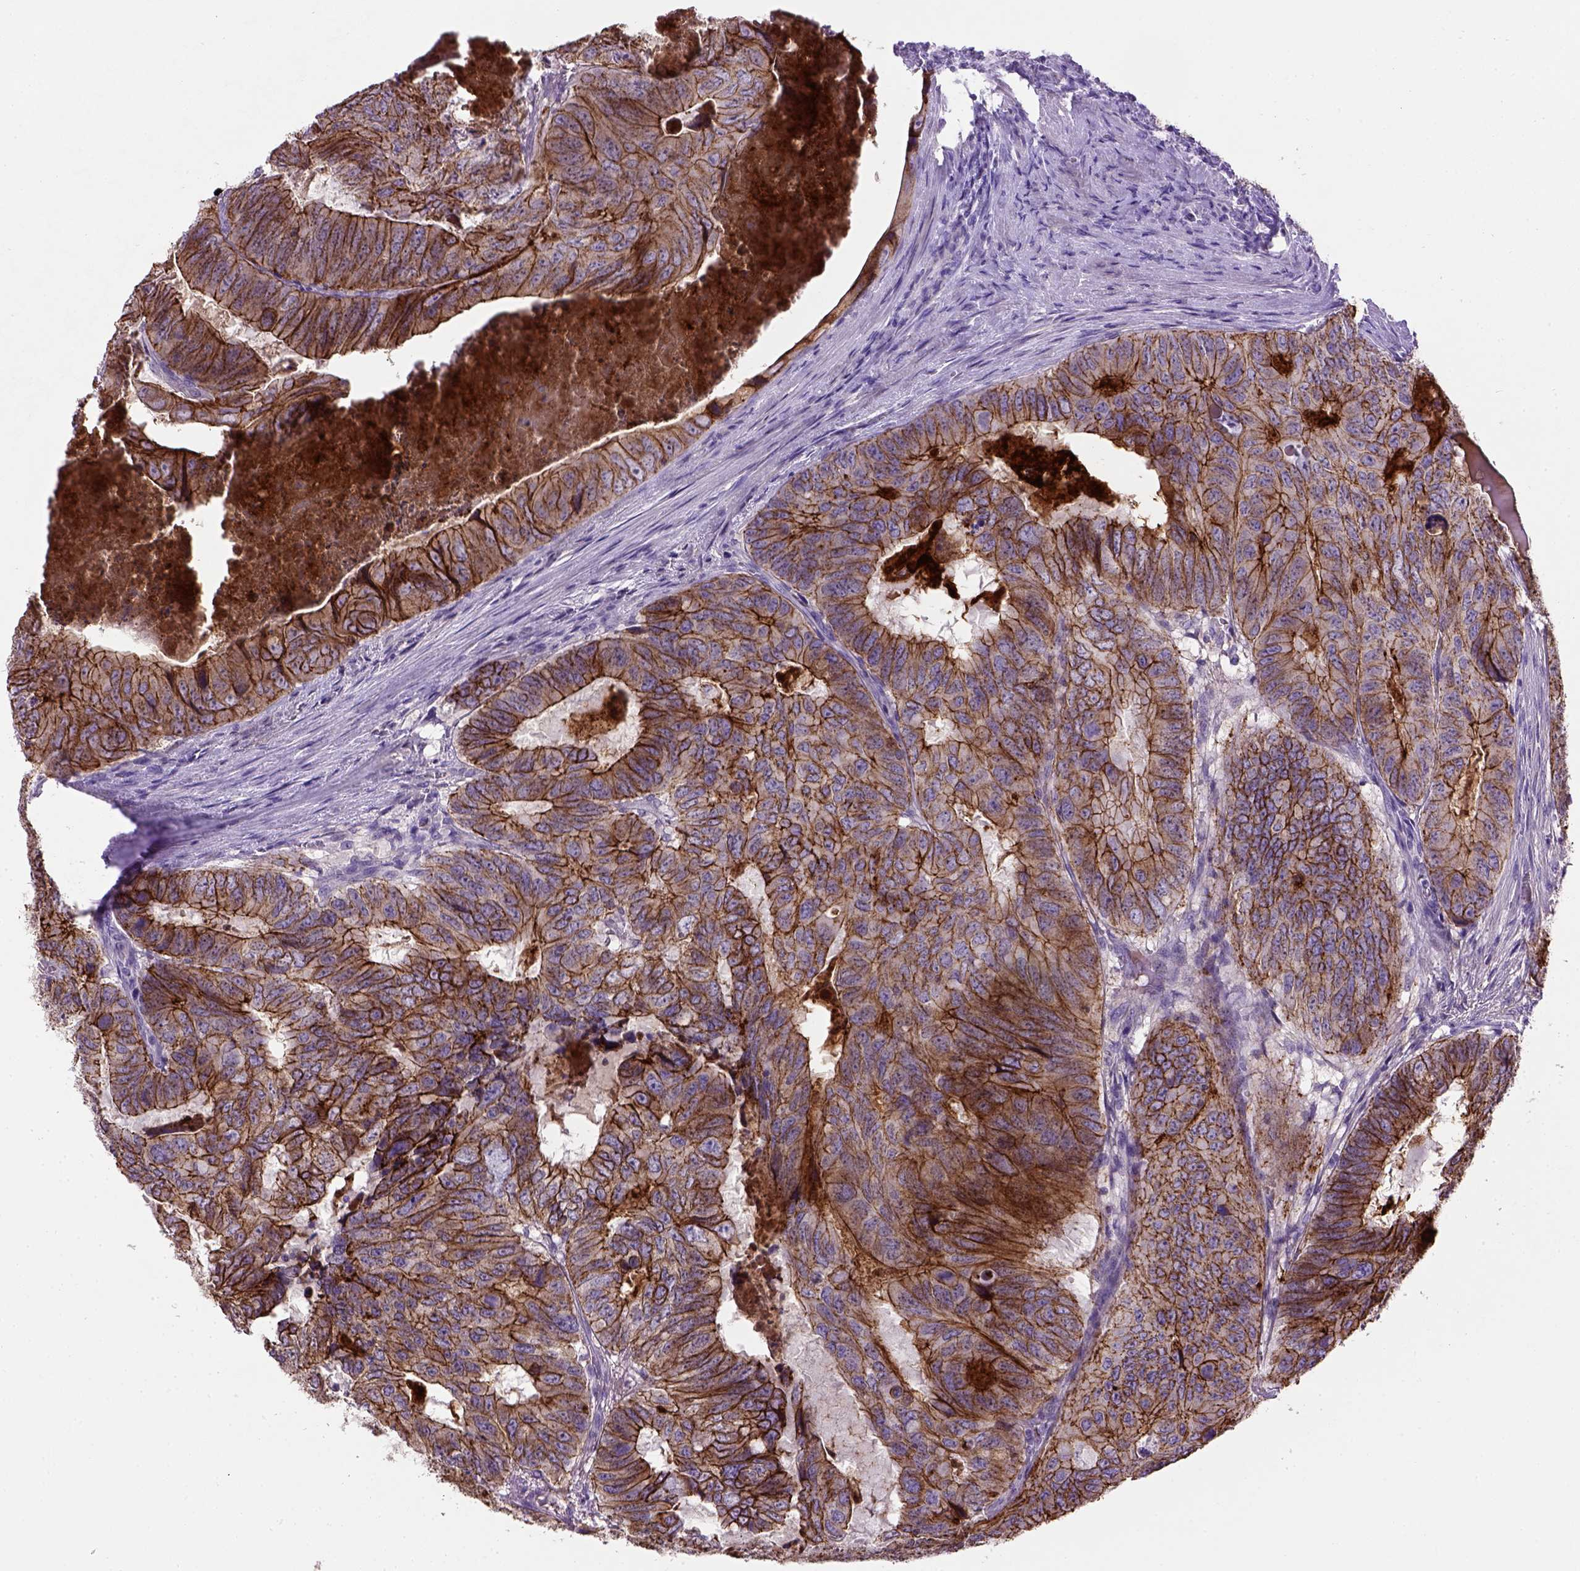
{"staining": {"intensity": "strong", "quantity": ">75%", "location": "cytoplasmic/membranous"}, "tissue": "colorectal cancer", "cell_type": "Tumor cells", "image_type": "cancer", "snomed": [{"axis": "morphology", "description": "Adenocarcinoma, NOS"}, {"axis": "topography", "description": "Colon"}], "caption": "Tumor cells exhibit high levels of strong cytoplasmic/membranous positivity in approximately >75% of cells in colorectal cancer (adenocarcinoma). Nuclei are stained in blue.", "gene": "CDH1", "patient": {"sex": "male", "age": 79}}